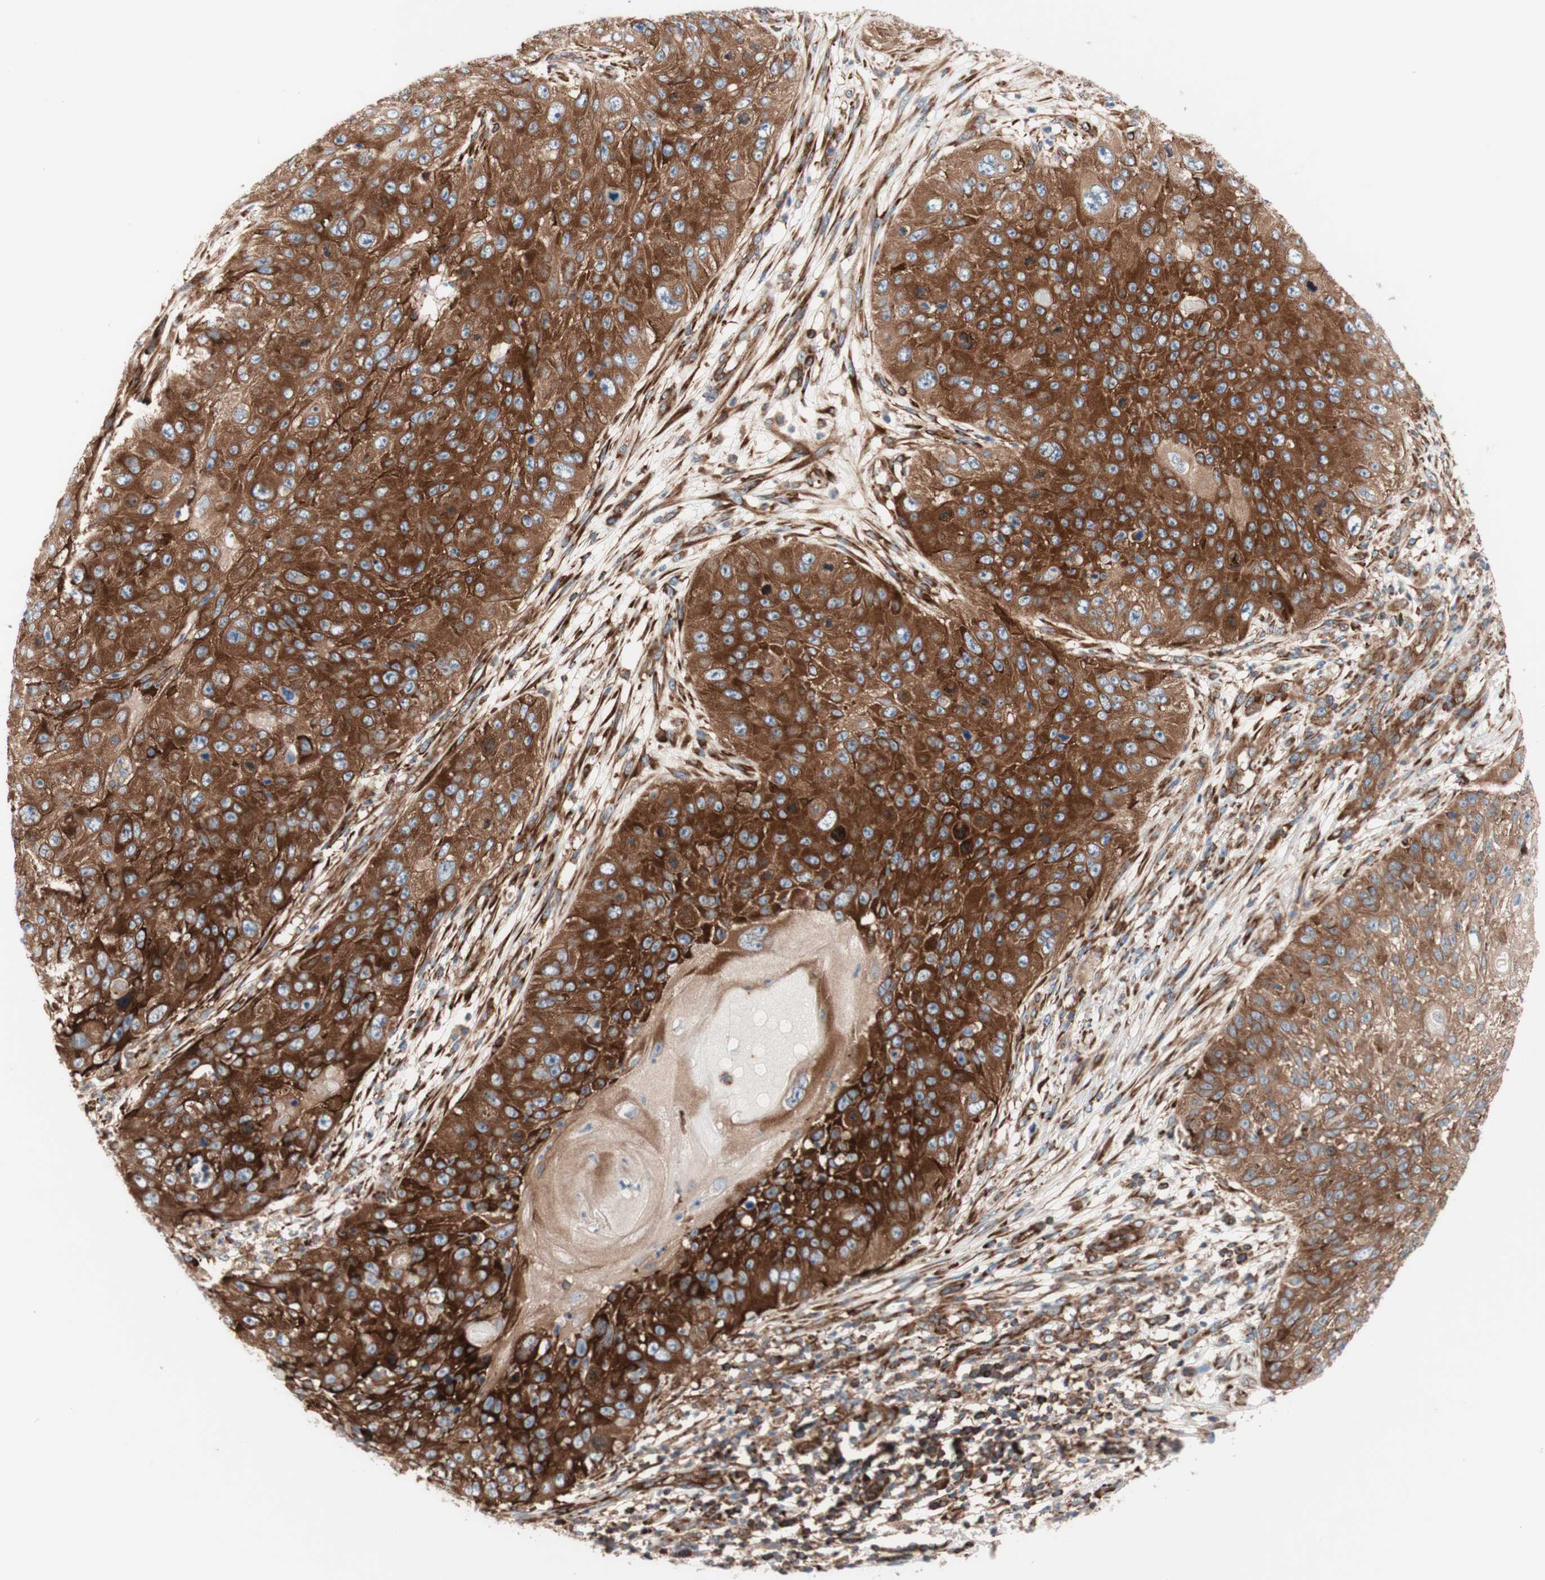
{"staining": {"intensity": "strong", "quantity": ">75%", "location": "cytoplasmic/membranous"}, "tissue": "skin cancer", "cell_type": "Tumor cells", "image_type": "cancer", "snomed": [{"axis": "morphology", "description": "Squamous cell carcinoma, NOS"}, {"axis": "topography", "description": "Skin"}], "caption": "DAB (3,3'-diaminobenzidine) immunohistochemical staining of skin cancer (squamous cell carcinoma) reveals strong cytoplasmic/membranous protein expression in approximately >75% of tumor cells. Nuclei are stained in blue.", "gene": "CCN4", "patient": {"sex": "female", "age": 80}}